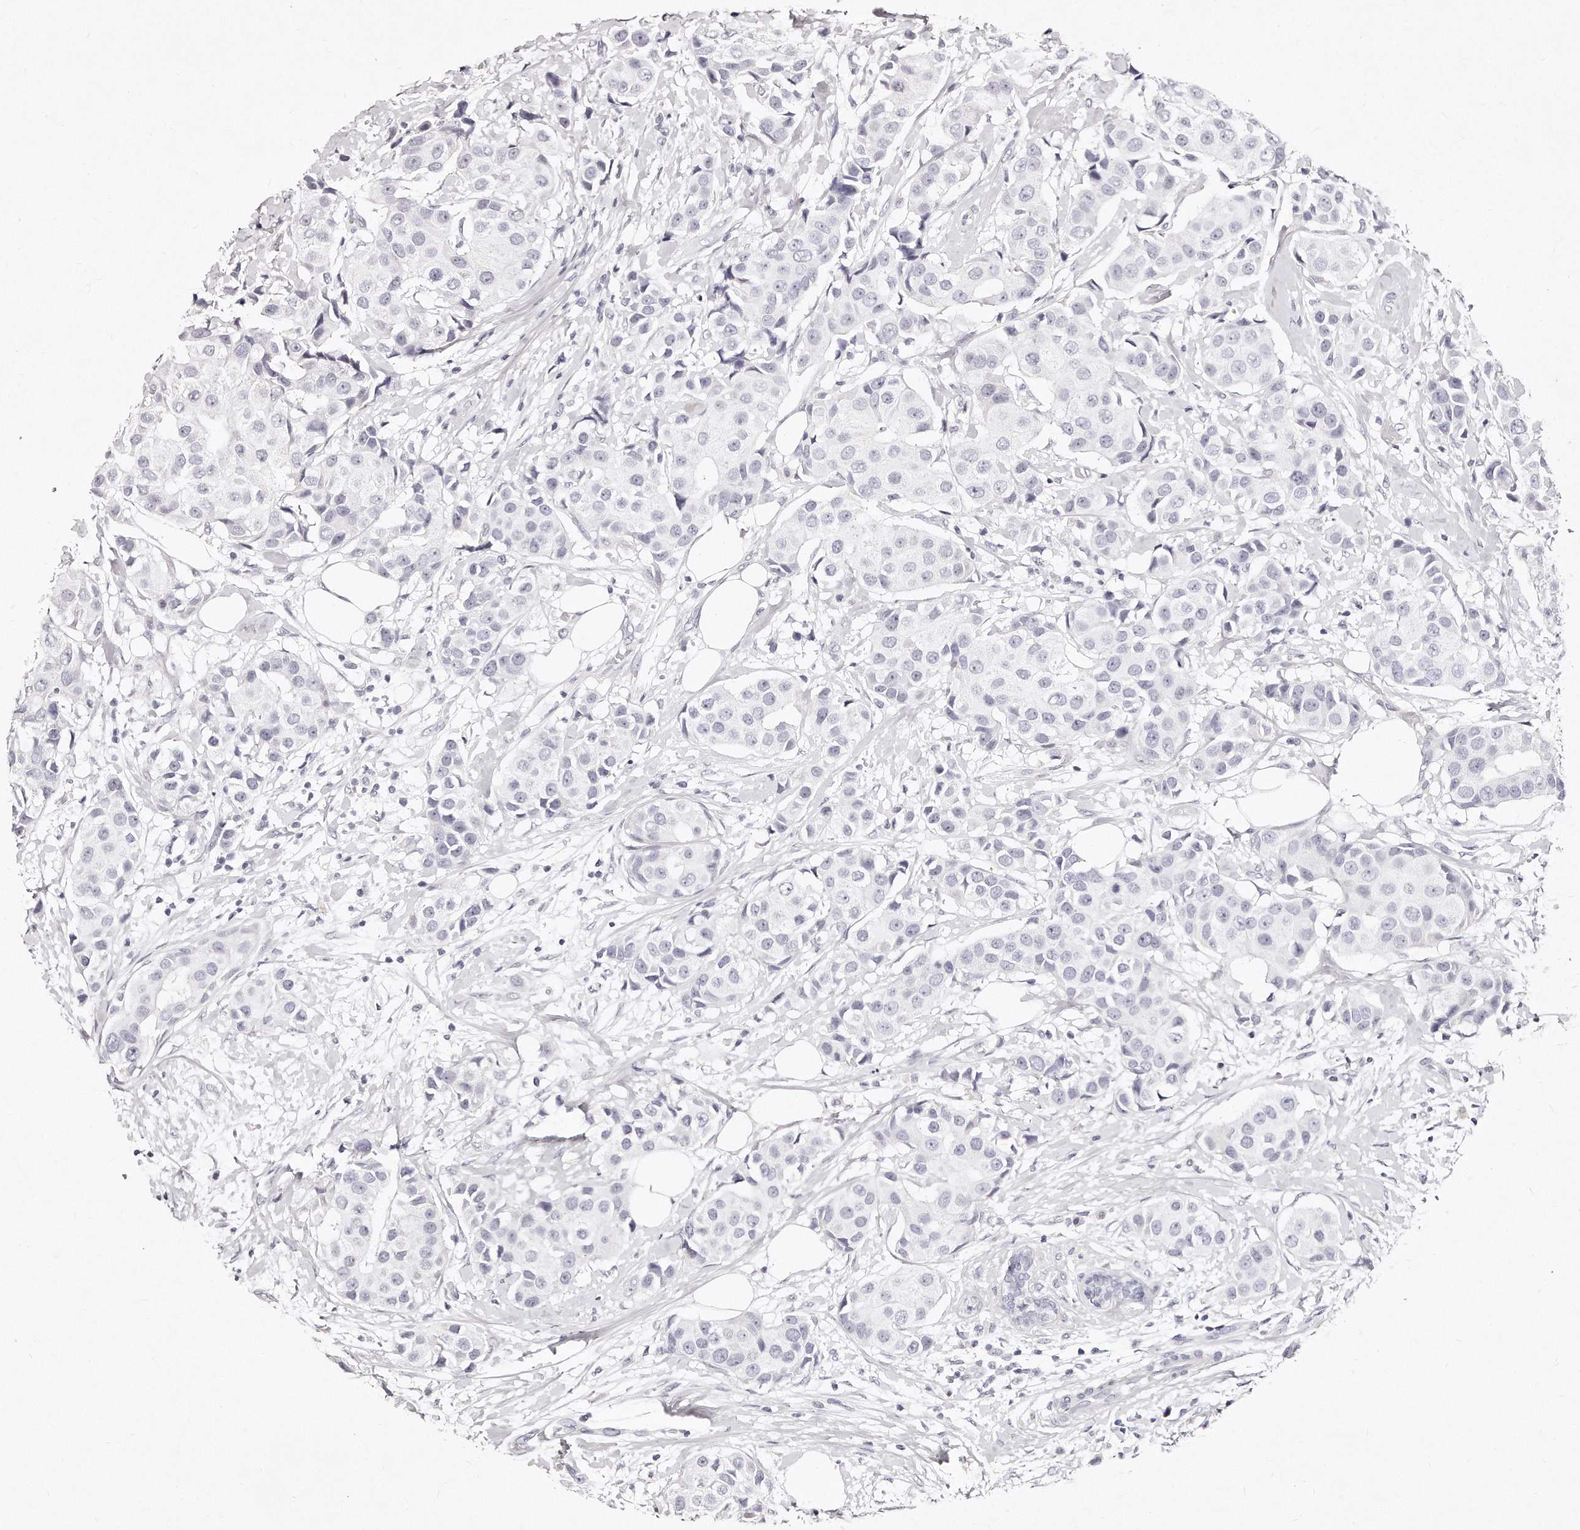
{"staining": {"intensity": "negative", "quantity": "none", "location": "none"}, "tissue": "breast cancer", "cell_type": "Tumor cells", "image_type": "cancer", "snomed": [{"axis": "morphology", "description": "Normal tissue, NOS"}, {"axis": "morphology", "description": "Duct carcinoma"}, {"axis": "topography", "description": "Breast"}], "caption": "Image shows no significant protein positivity in tumor cells of intraductal carcinoma (breast). (DAB immunohistochemistry with hematoxylin counter stain).", "gene": "GDA", "patient": {"sex": "female", "age": 39}}